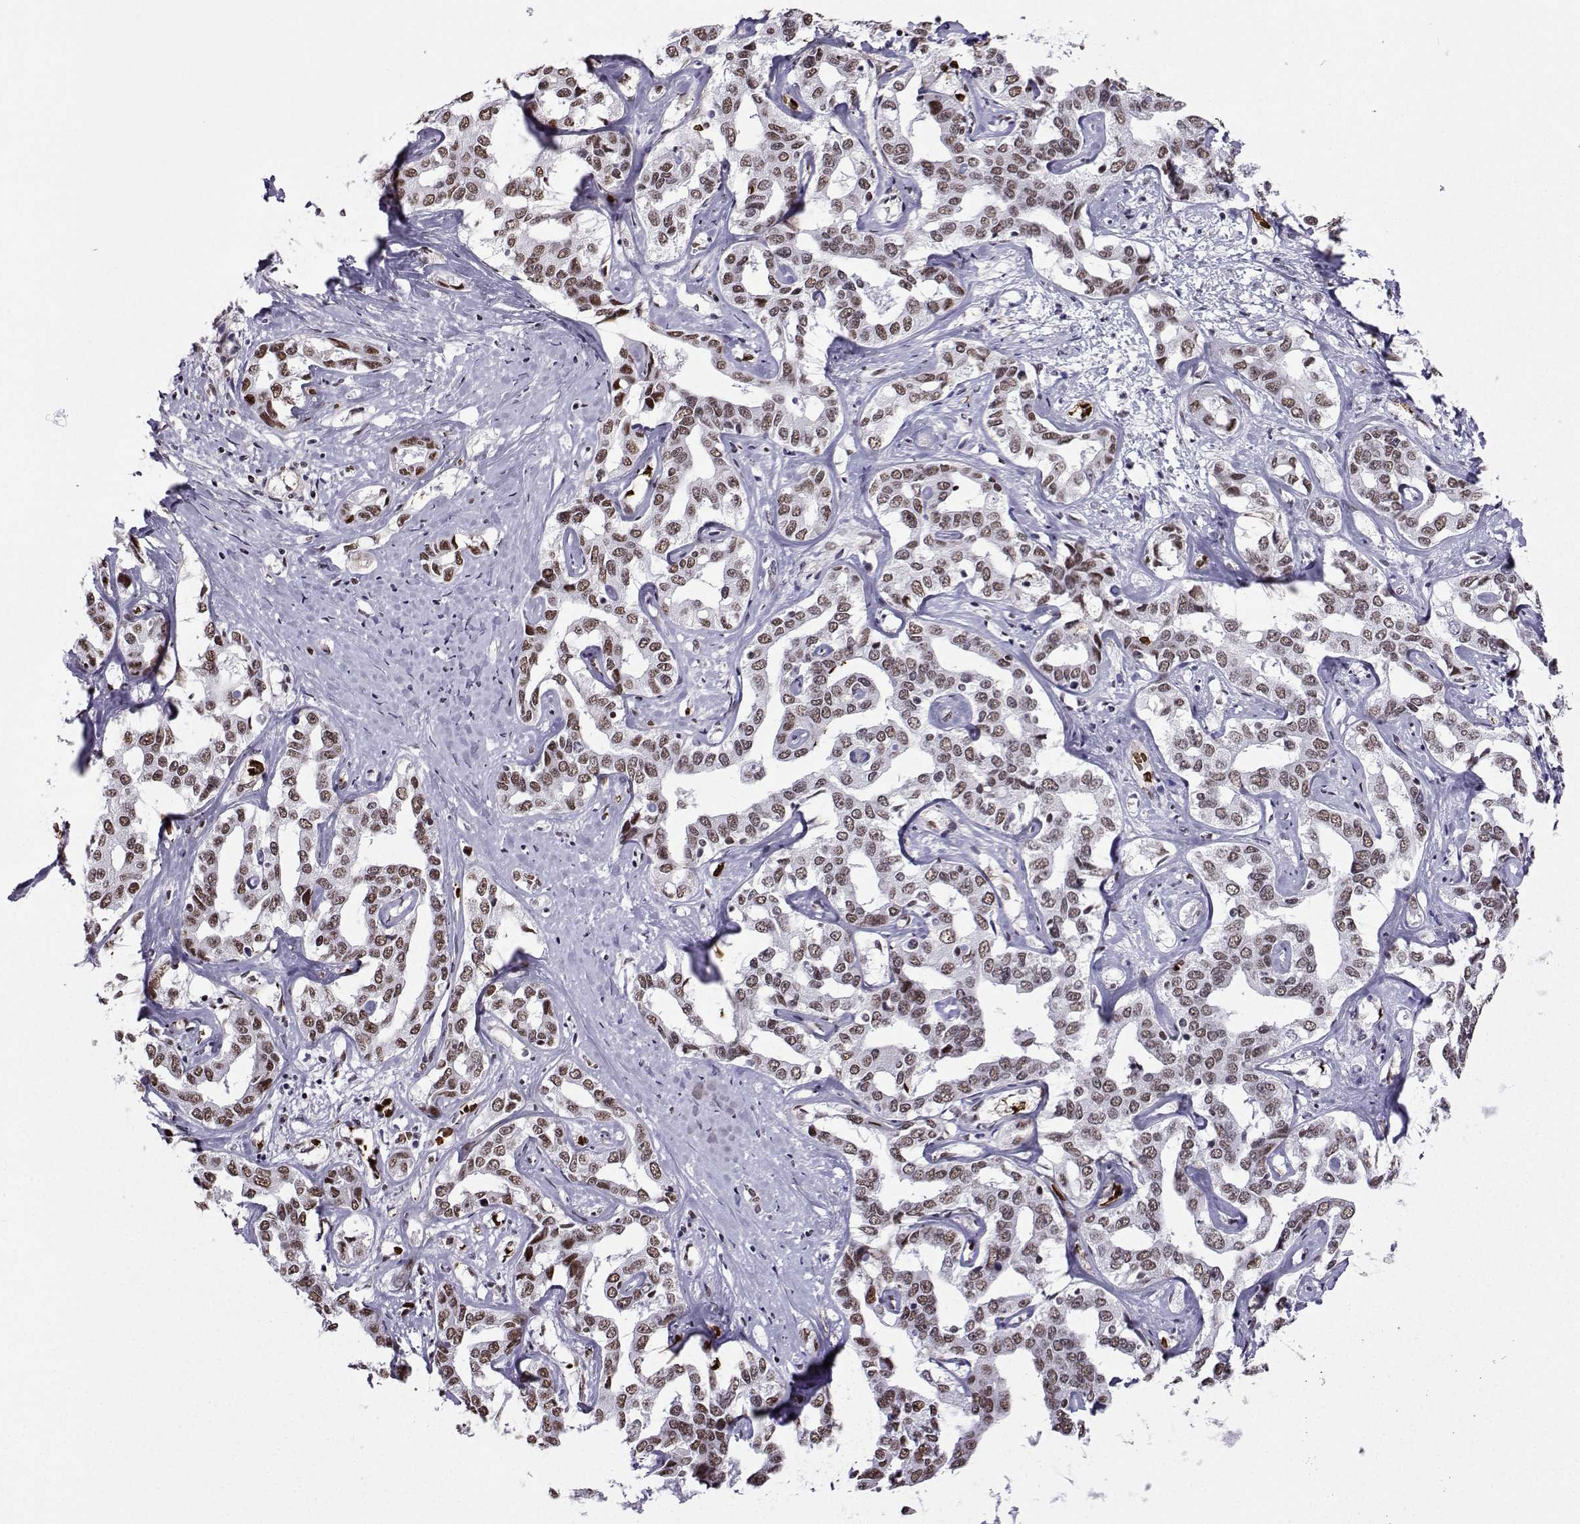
{"staining": {"intensity": "weak", "quantity": ">75%", "location": "nuclear"}, "tissue": "liver cancer", "cell_type": "Tumor cells", "image_type": "cancer", "snomed": [{"axis": "morphology", "description": "Cholangiocarcinoma"}, {"axis": "topography", "description": "Liver"}], "caption": "High-magnification brightfield microscopy of liver cancer stained with DAB (3,3'-diaminobenzidine) (brown) and counterstained with hematoxylin (blue). tumor cells exhibit weak nuclear staining is appreciated in about>75% of cells.", "gene": "CCNK", "patient": {"sex": "male", "age": 59}}